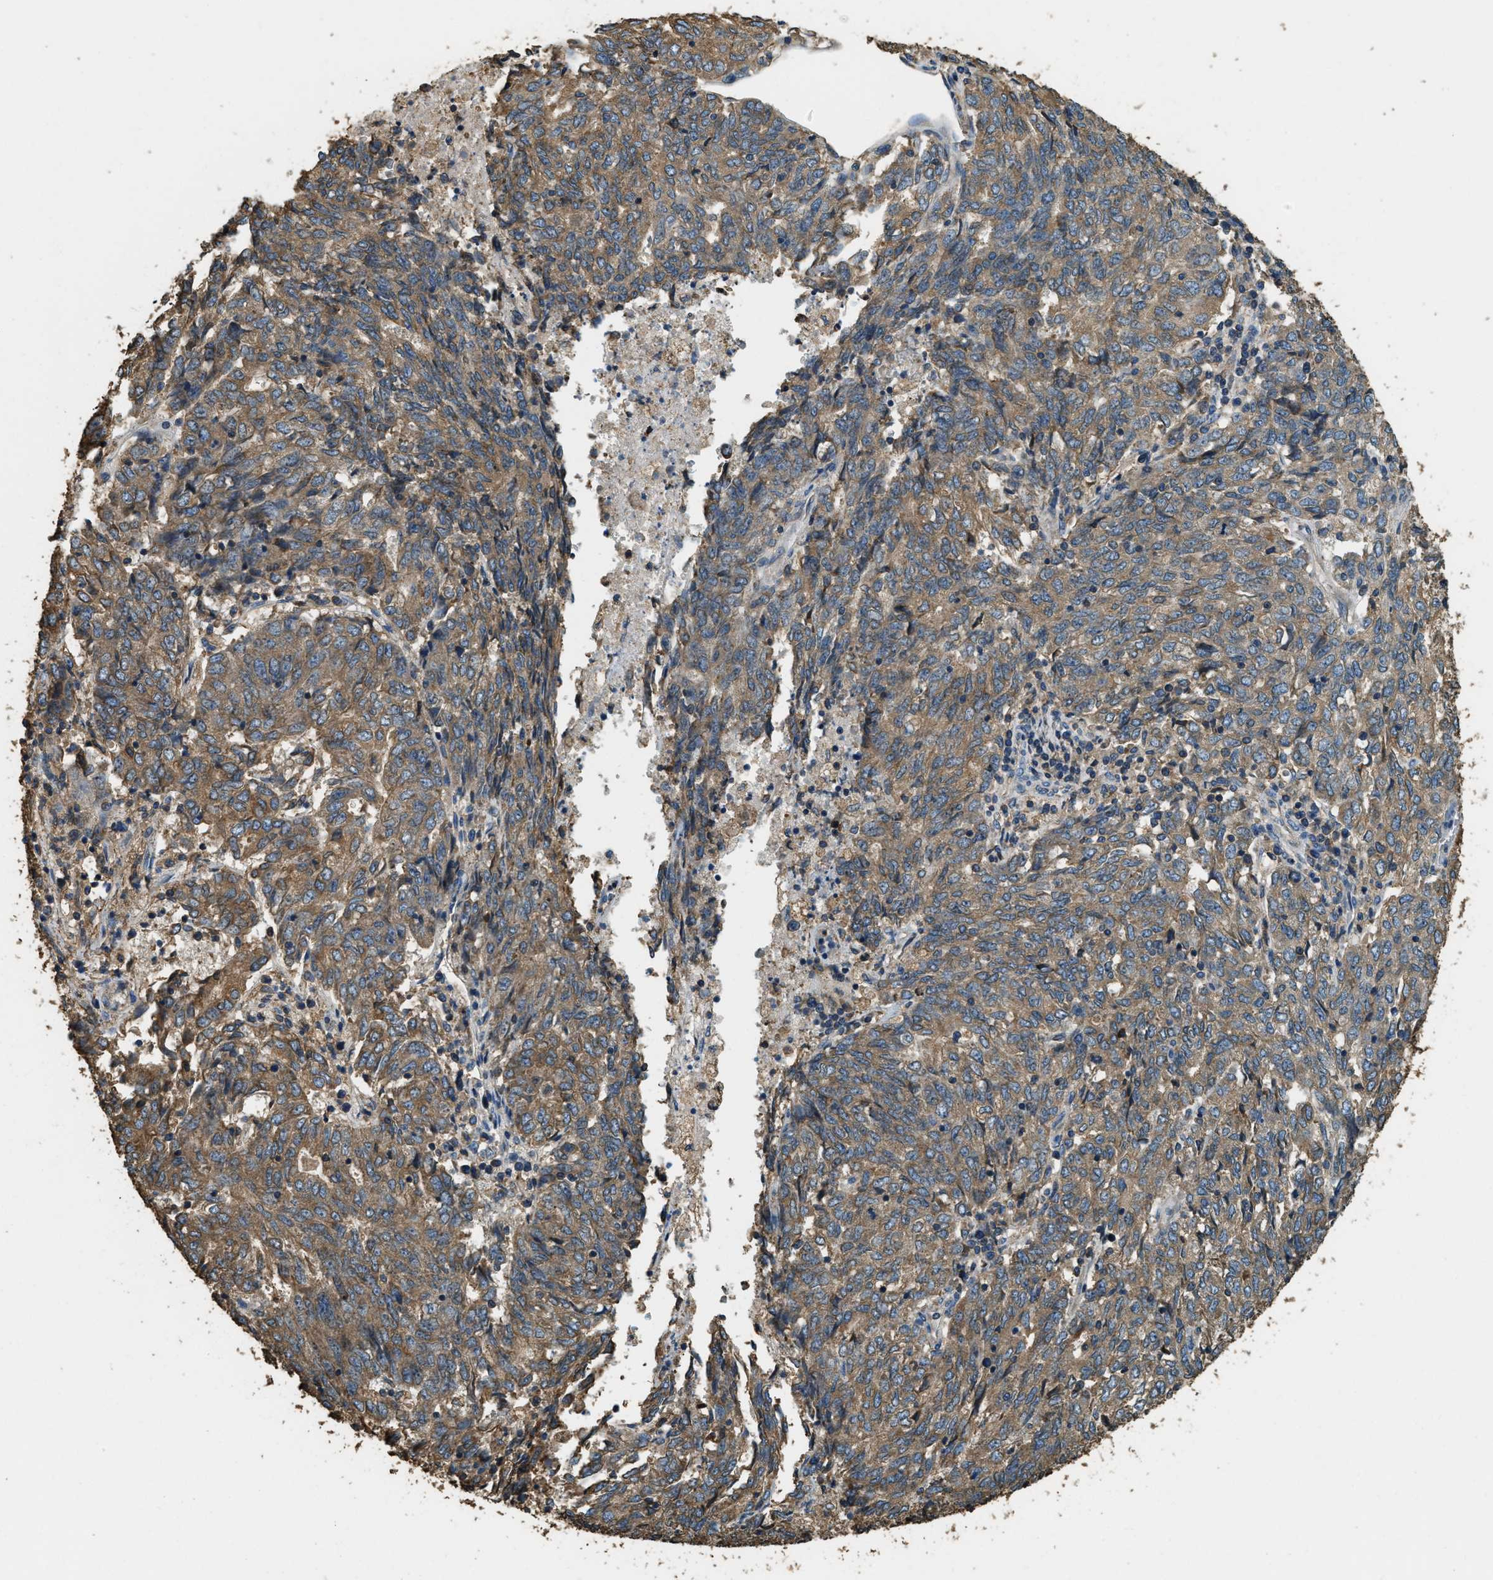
{"staining": {"intensity": "moderate", "quantity": ">75%", "location": "cytoplasmic/membranous"}, "tissue": "endometrial cancer", "cell_type": "Tumor cells", "image_type": "cancer", "snomed": [{"axis": "morphology", "description": "Adenocarcinoma, NOS"}, {"axis": "topography", "description": "Endometrium"}], "caption": "Approximately >75% of tumor cells in endometrial adenocarcinoma reveal moderate cytoplasmic/membranous protein staining as visualized by brown immunohistochemical staining.", "gene": "ERGIC1", "patient": {"sex": "female", "age": 80}}